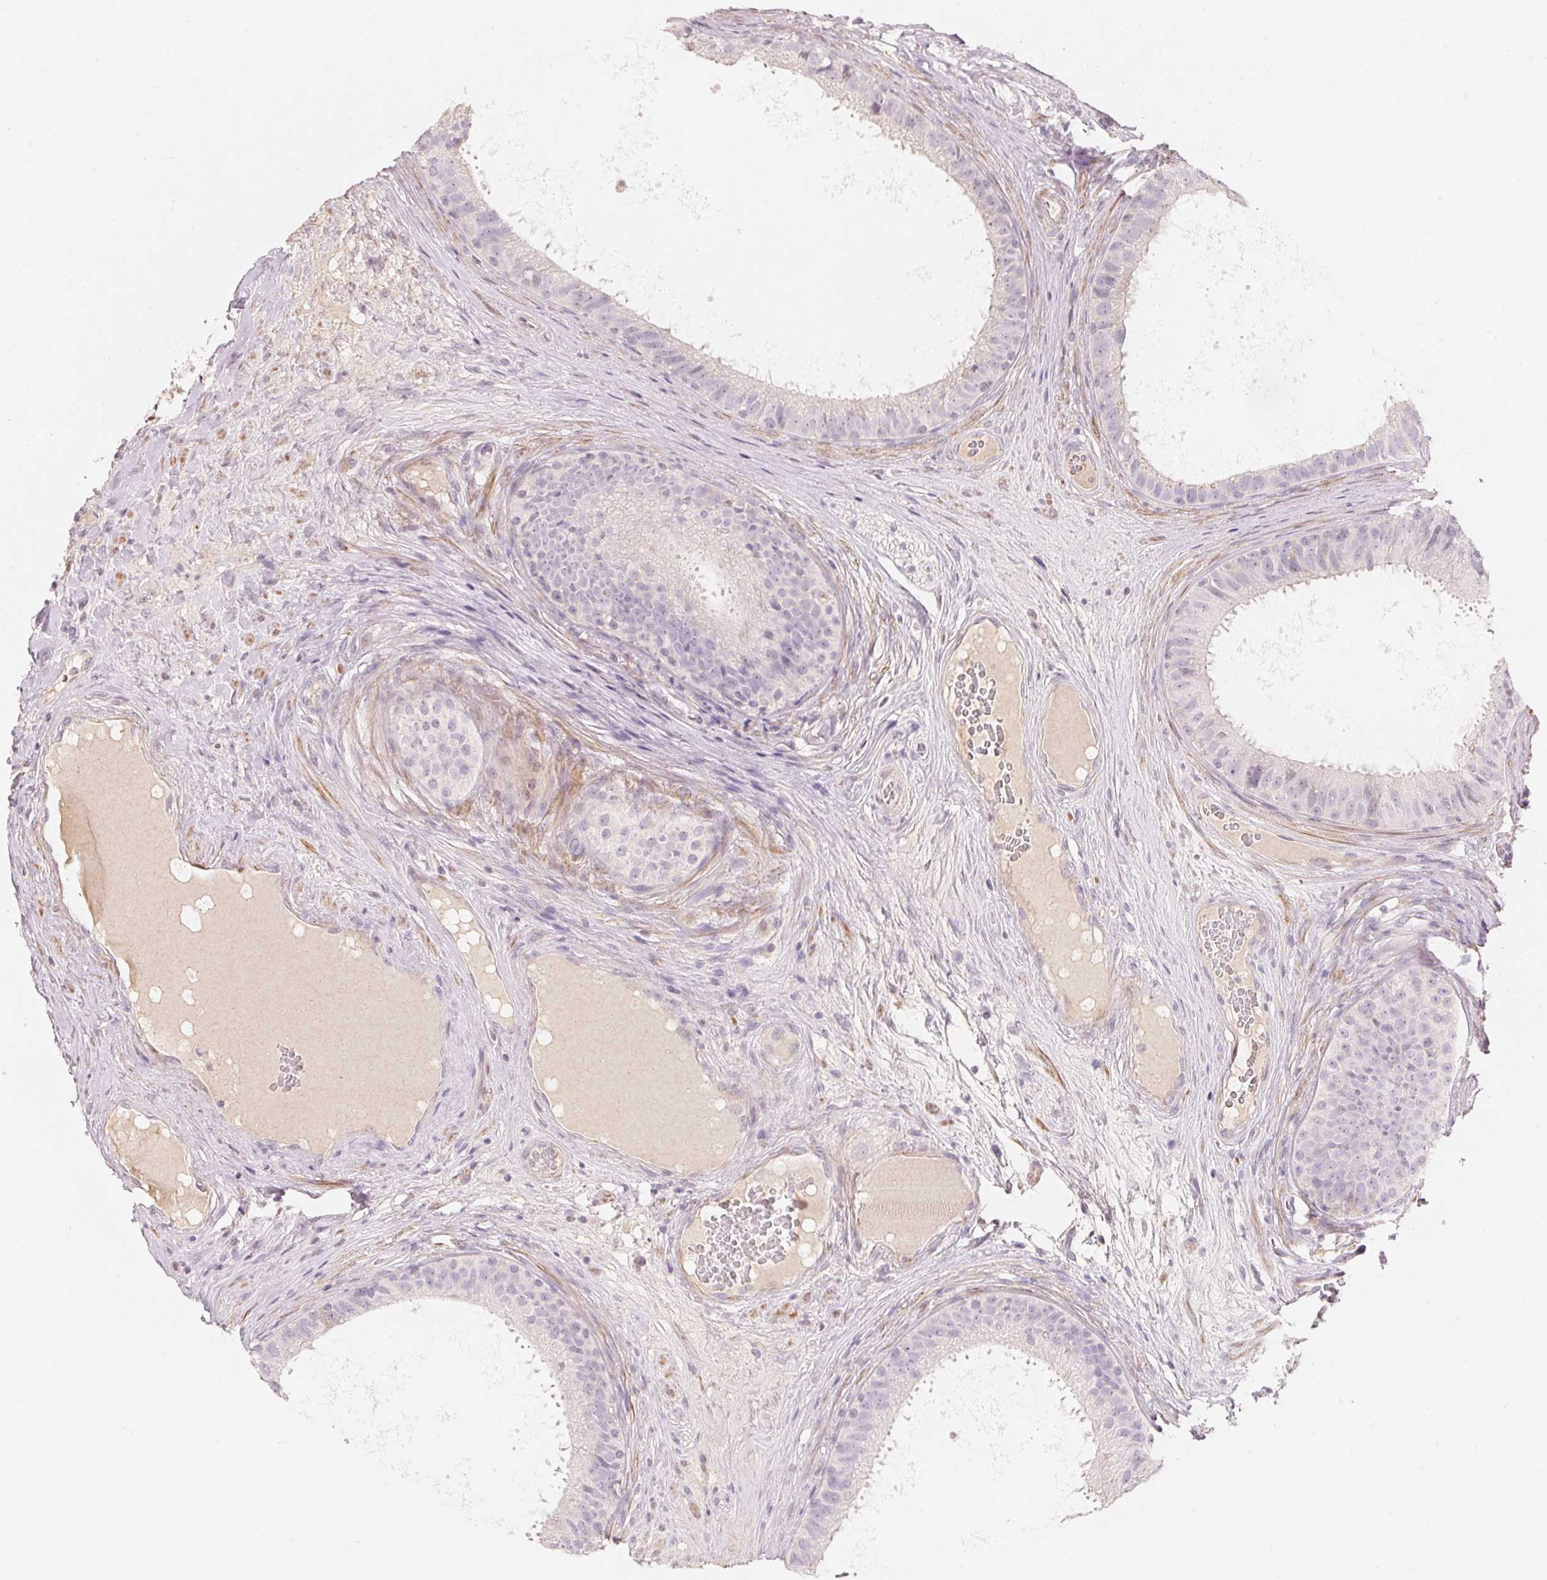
{"staining": {"intensity": "negative", "quantity": "none", "location": "none"}, "tissue": "epididymis", "cell_type": "Glandular cells", "image_type": "normal", "snomed": [{"axis": "morphology", "description": "Normal tissue, NOS"}, {"axis": "topography", "description": "Epididymis"}], "caption": "Protein analysis of normal epididymis shows no significant positivity in glandular cells. (DAB (3,3'-diaminobenzidine) immunohistochemistry visualized using brightfield microscopy, high magnification).", "gene": "TP53AIP1", "patient": {"sex": "male", "age": 59}}